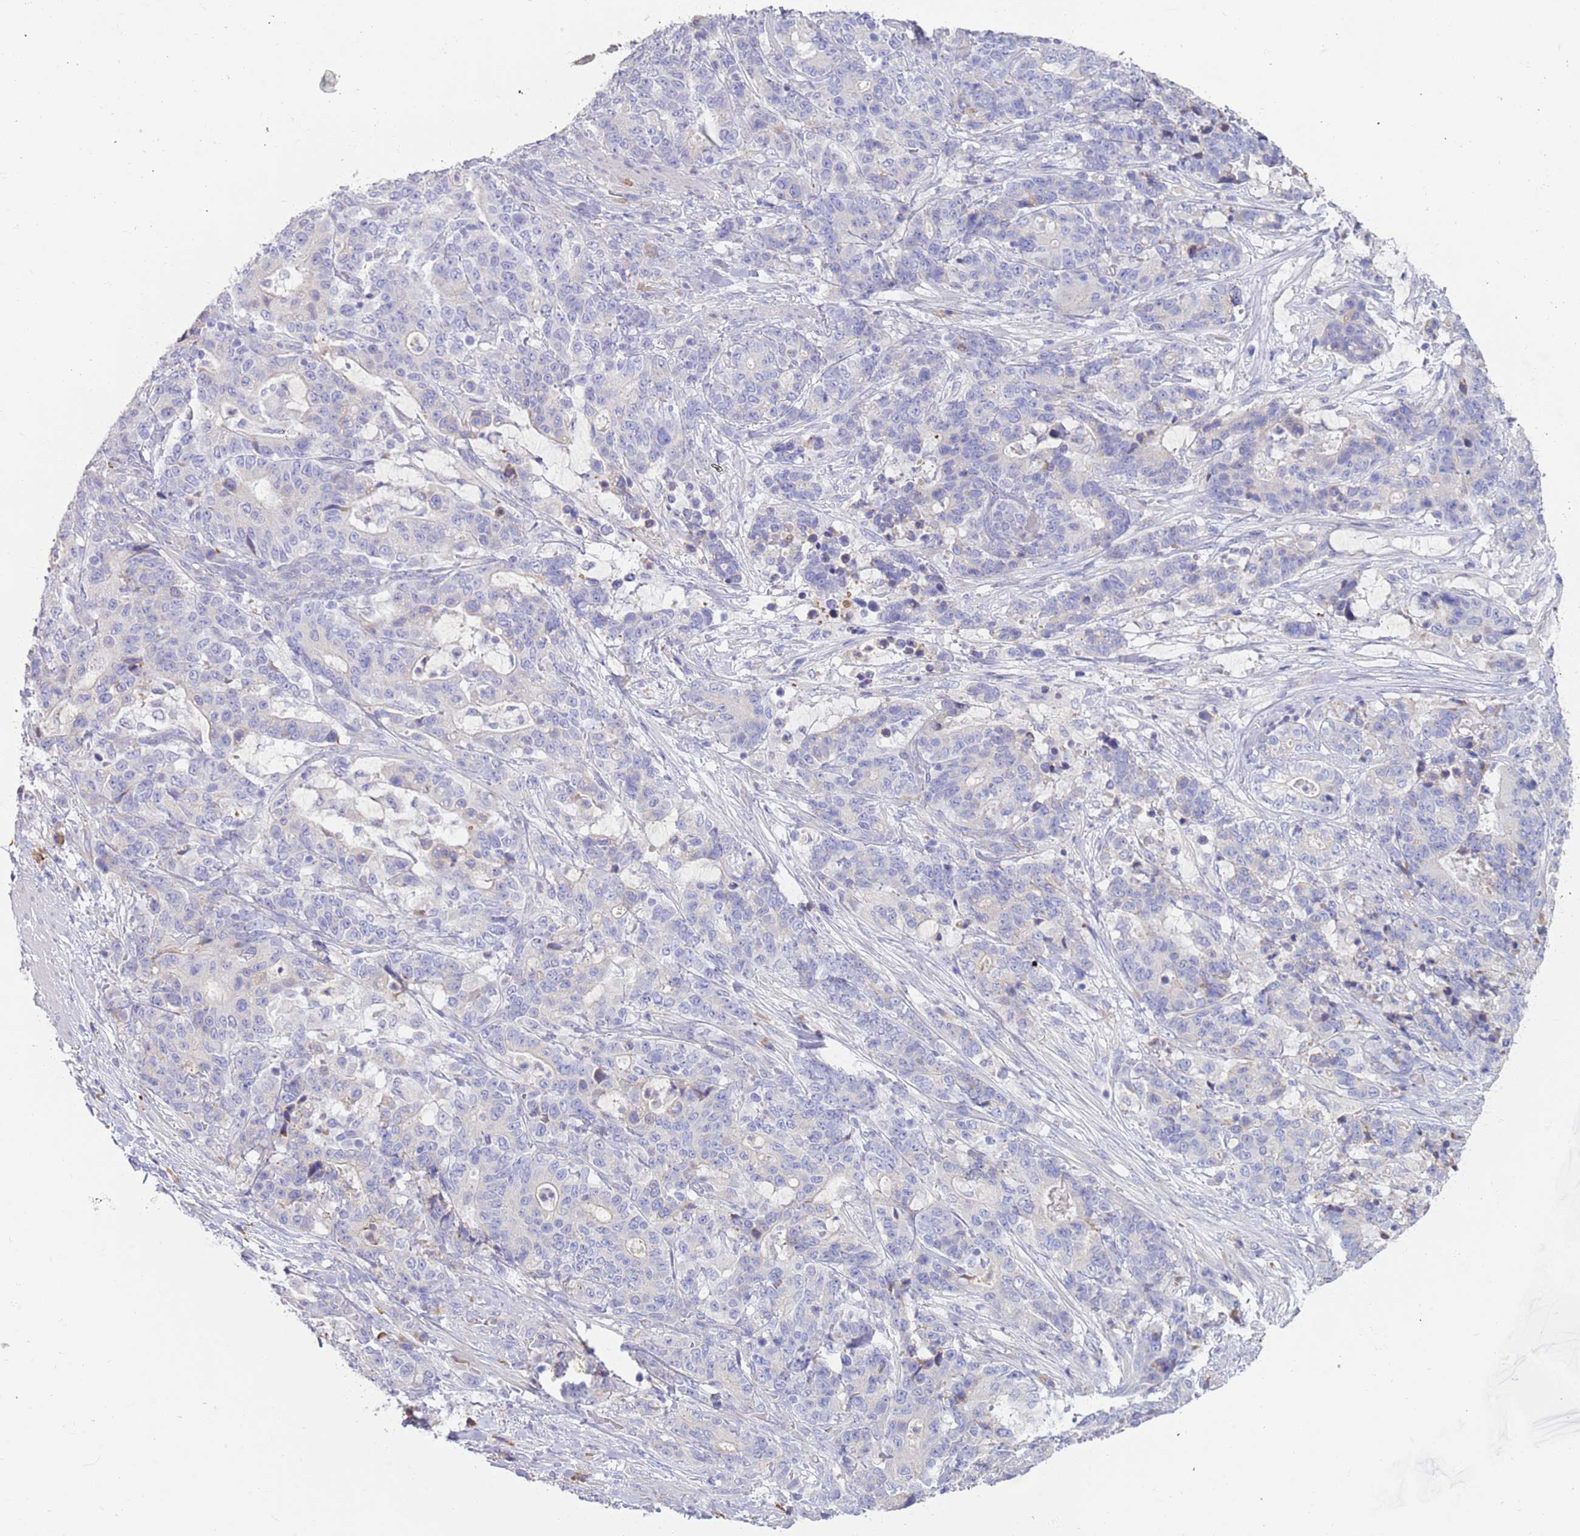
{"staining": {"intensity": "negative", "quantity": "none", "location": "none"}, "tissue": "stomach cancer", "cell_type": "Tumor cells", "image_type": "cancer", "snomed": [{"axis": "morphology", "description": "Normal tissue, NOS"}, {"axis": "morphology", "description": "Adenocarcinoma, NOS"}, {"axis": "topography", "description": "Stomach"}], "caption": "Immunohistochemistry micrograph of neoplastic tissue: human stomach cancer stained with DAB (3,3'-diaminobenzidine) reveals no significant protein staining in tumor cells. (Brightfield microscopy of DAB (3,3'-diaminobenzidine) immunohistochemistry (IHC) at high magnification).", "gene": "CCDC149", "patient": {"sex": "female", "age": 64}}